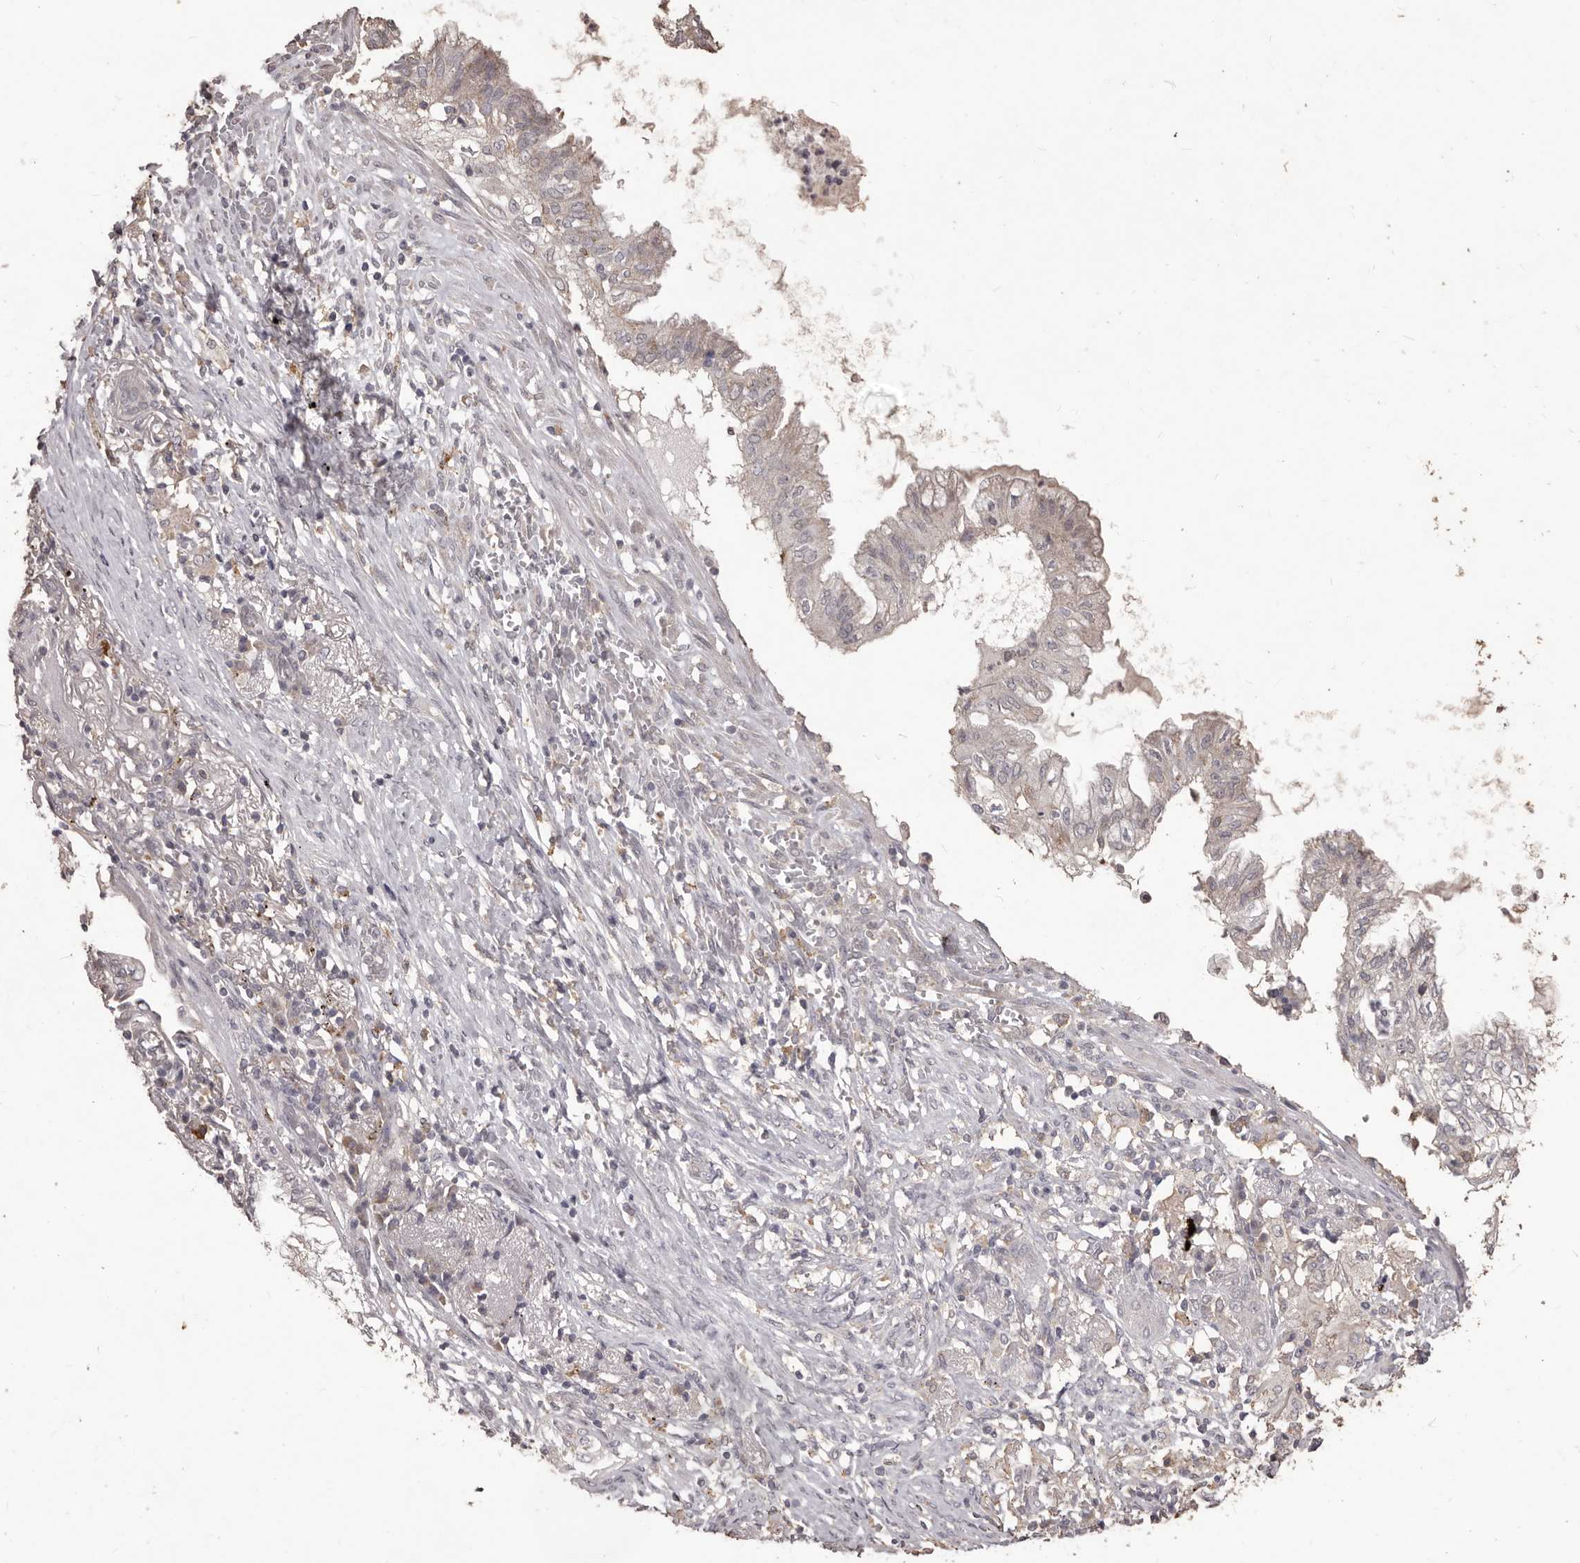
{"staining": {"intensity": "weak", "quantity": "25%-75%", "location": "cytoplasmic/membranous"}, "tissue": "lung cancer", "cell_type": "Tumor cells", "image_type": "cancer", "snomed": [{"axis": "morphology", "description": "Adenocarcinoma, NOS"}, {"axis": "topography", "description": "Lung"}], "caption": "This histopathology image displays immunohistochemistry staining of human adenocarcinoma (lung), with low weak cytoplasmic/membranous positivity in about 25%-75% of tumor cells.", "gene": "PRSS27", "patient": {"sex": "female", "age": 70}}